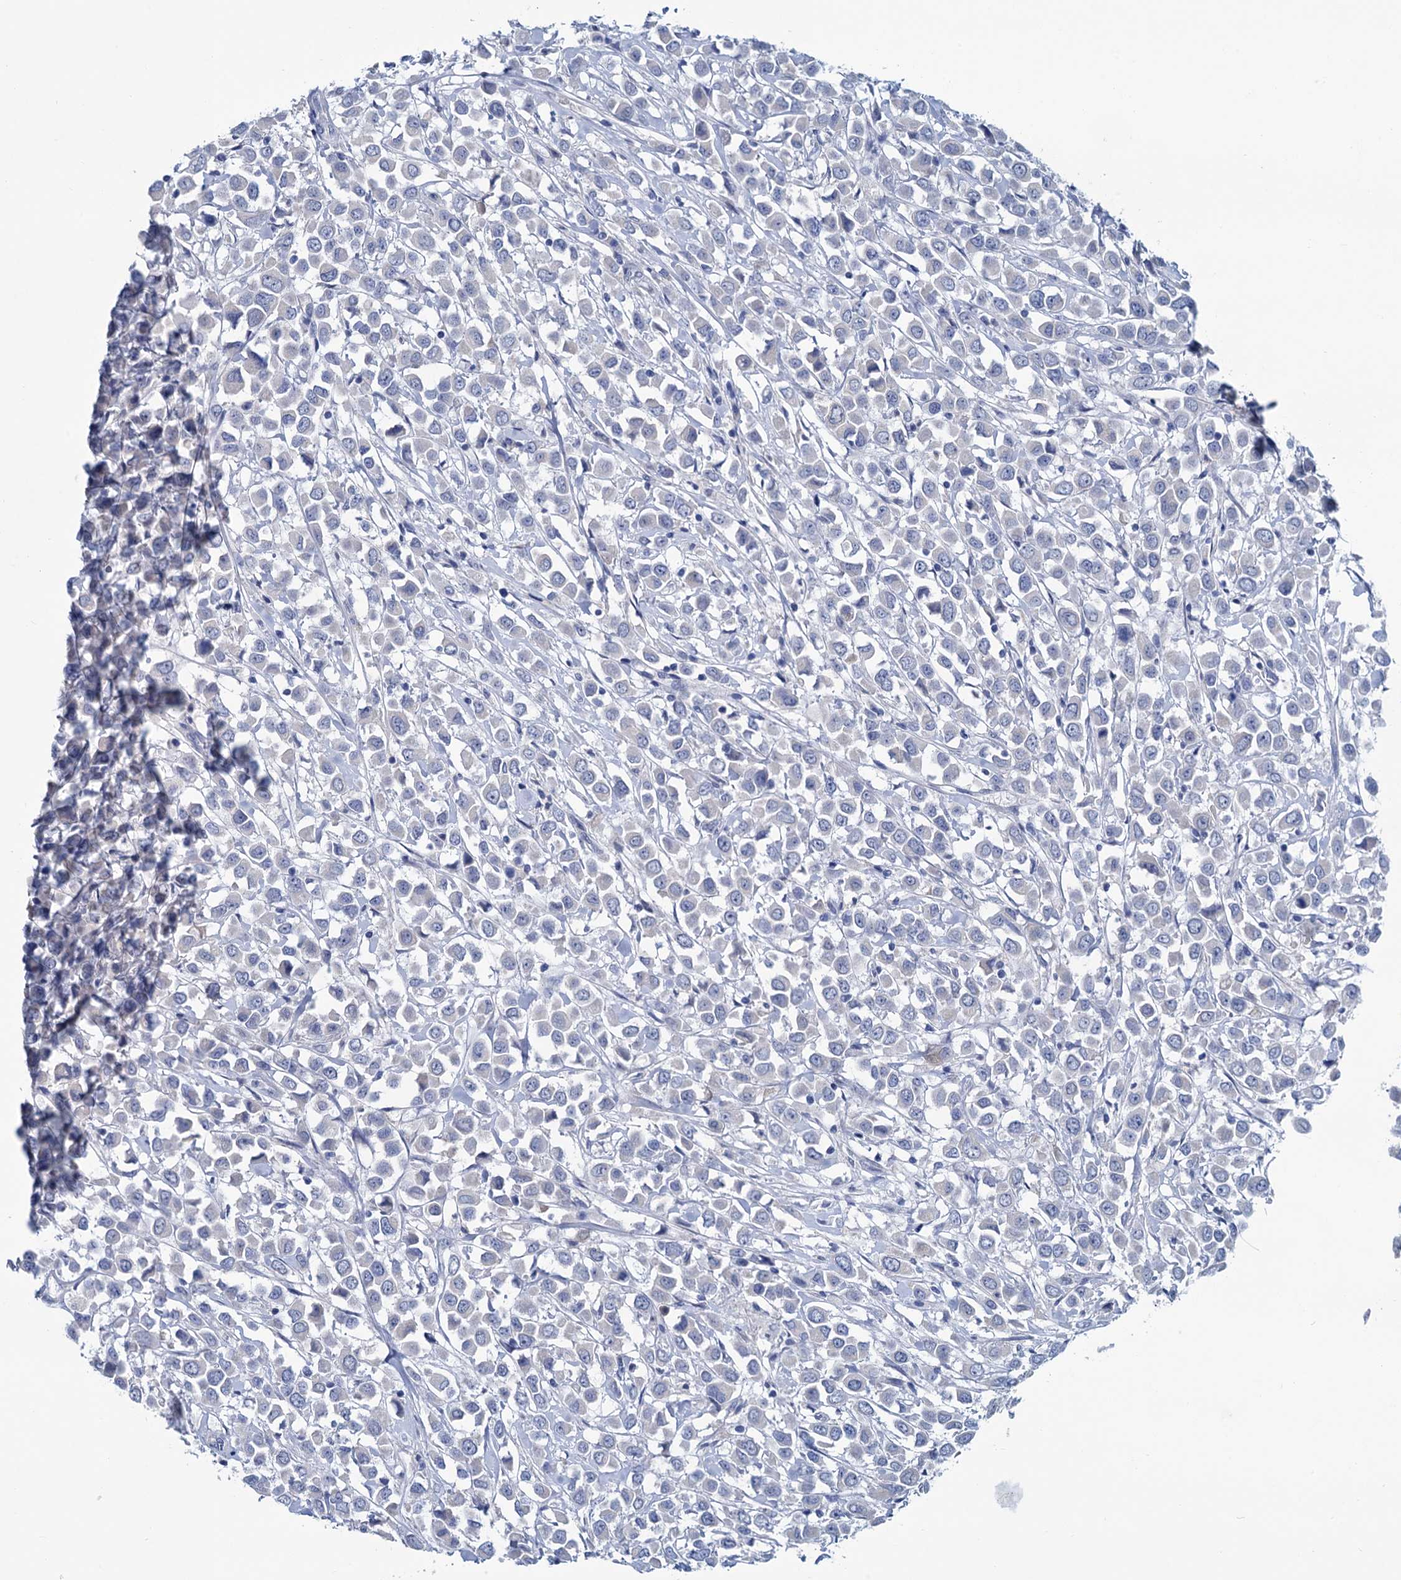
{"staining": {"intensity": "negative", "quantity": "none", "location": "none"}, "tissue": "breast cancer", "cell_type": "Tumor cells", "image_type": "cancer", "snomed": [{"axis": "morphology", "description": "Duct carcinoma"}, {"axis": "topography", "description": "Breast"}], "caption": "A photomicrograph of human breast infiltrating ductal carcinoma is negative for staining in tumor cells. (IHC, brightfield microscopy, high magnification).", "gene": "MYOZ3", "patient": {"sex": "female", "age": 61}}